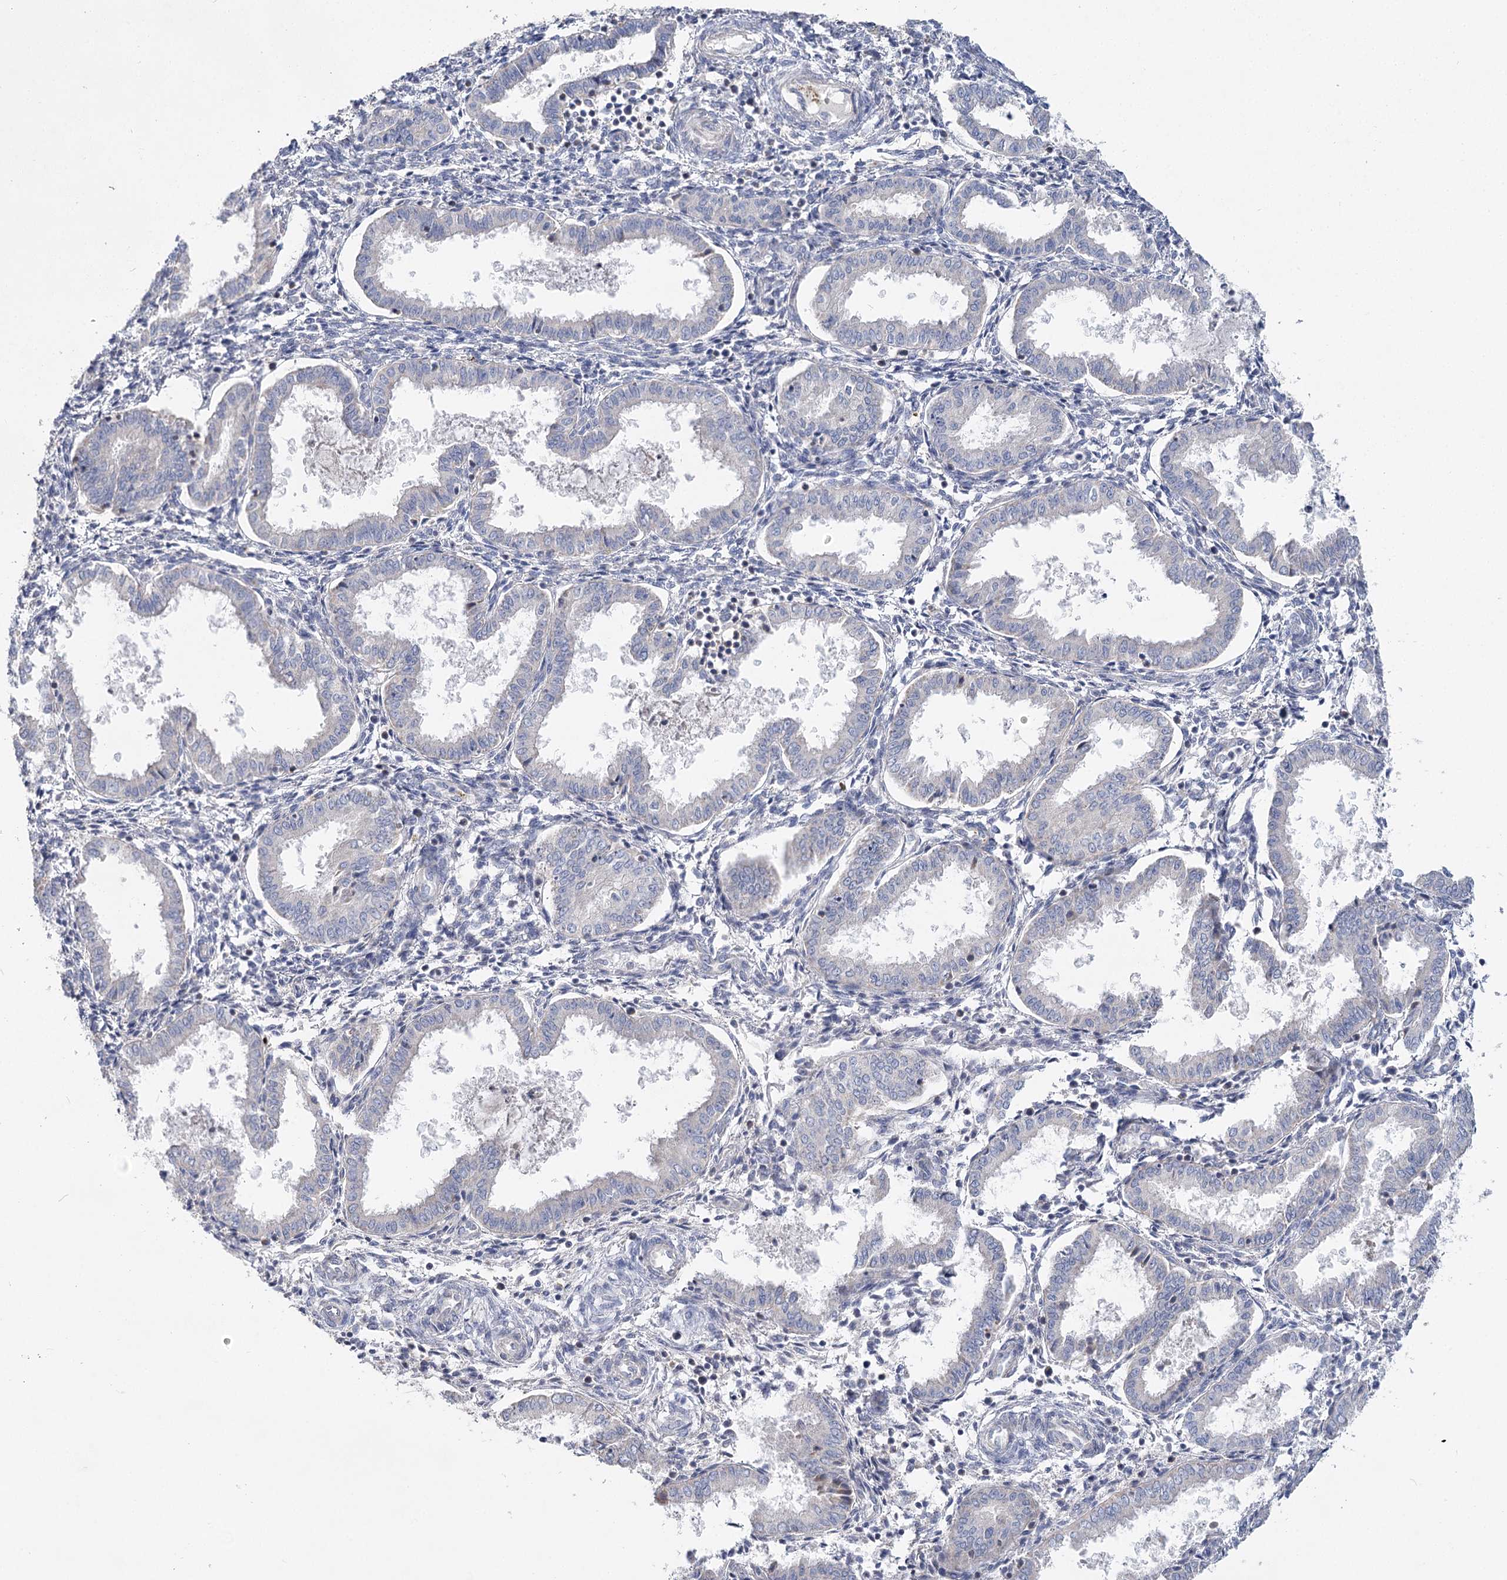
{"staining": {"intensity": "negative", "quantity": "none", "location": "none"}, "tissue": "endometrium", "cell_type": "Cells in endometrial stroma", "image_type": "normal", "snomed": [{"axis": "morphology", "description": "Normal tissue, NOS"}, {"axis": "topography", "description": "Endometrium"}], "caption": "Immunohistochemical staining of benign endometrium demonstrates no significant expression in cells in endometrial stroma.", "gene": "TMEM187", "patient": {"sex": "female", "age": 33}}